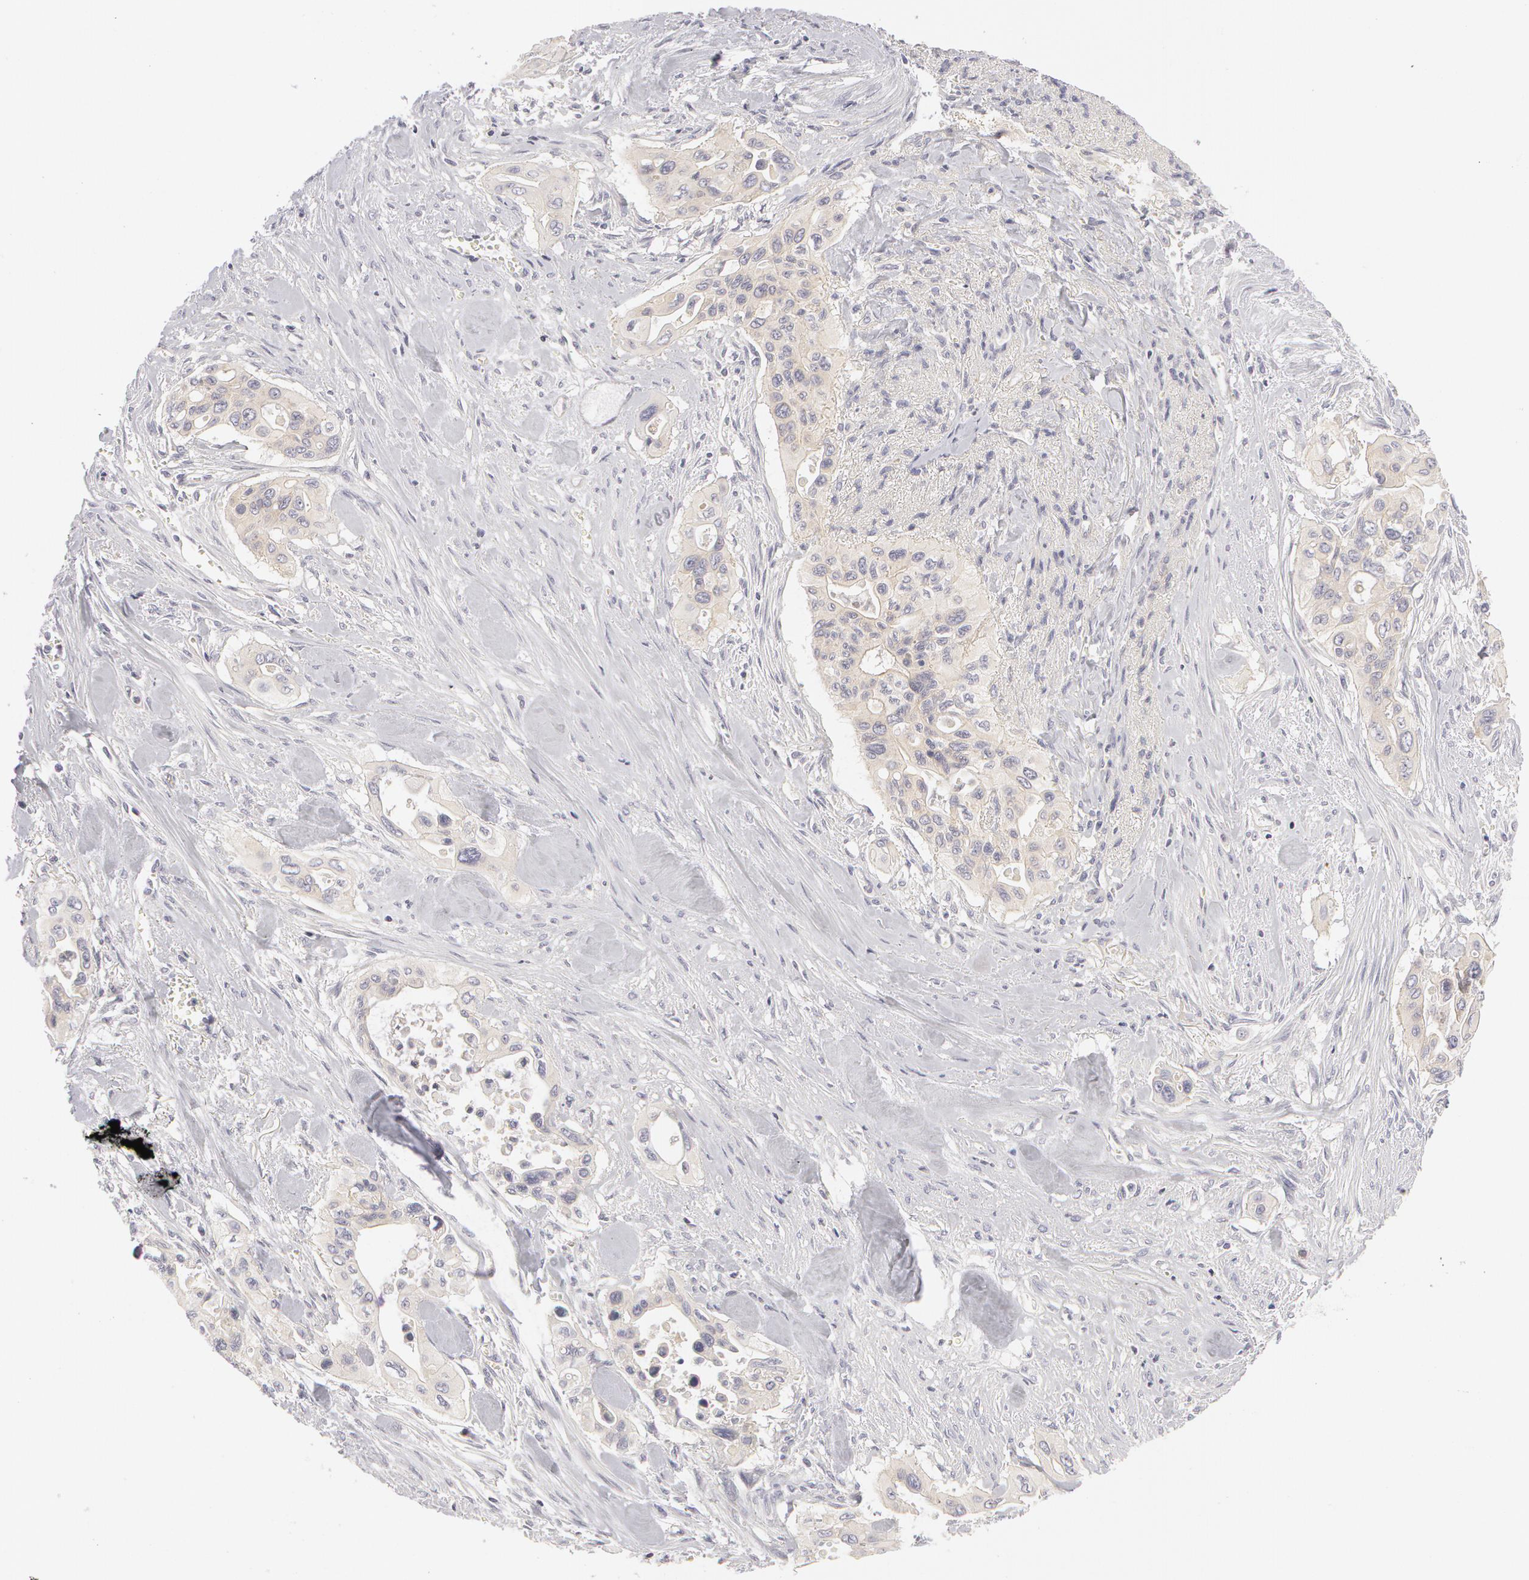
{"staining": {"intensity": "moderate", "quantity": "25%-75%", "location": "cytoplasmic/membranous"}, "tissue": "pancreatic cancer", "cell_type": "Tumor cells", "image_type": "cancer", "snomed": [{"axis": "morphology", "description": "Adenocarcinoma, NOS"}, {"axis": "topography", "description": "Pancreas"}], "caption": "Pancreatic cancer was stained to show a protein in brown. There is medium levels of moderate cytoplasmic/membranous expression in approximately 25%-75% of tumor cells.", "gene": "ABCB1", "patient": {"sex": "male", "age": 77}}